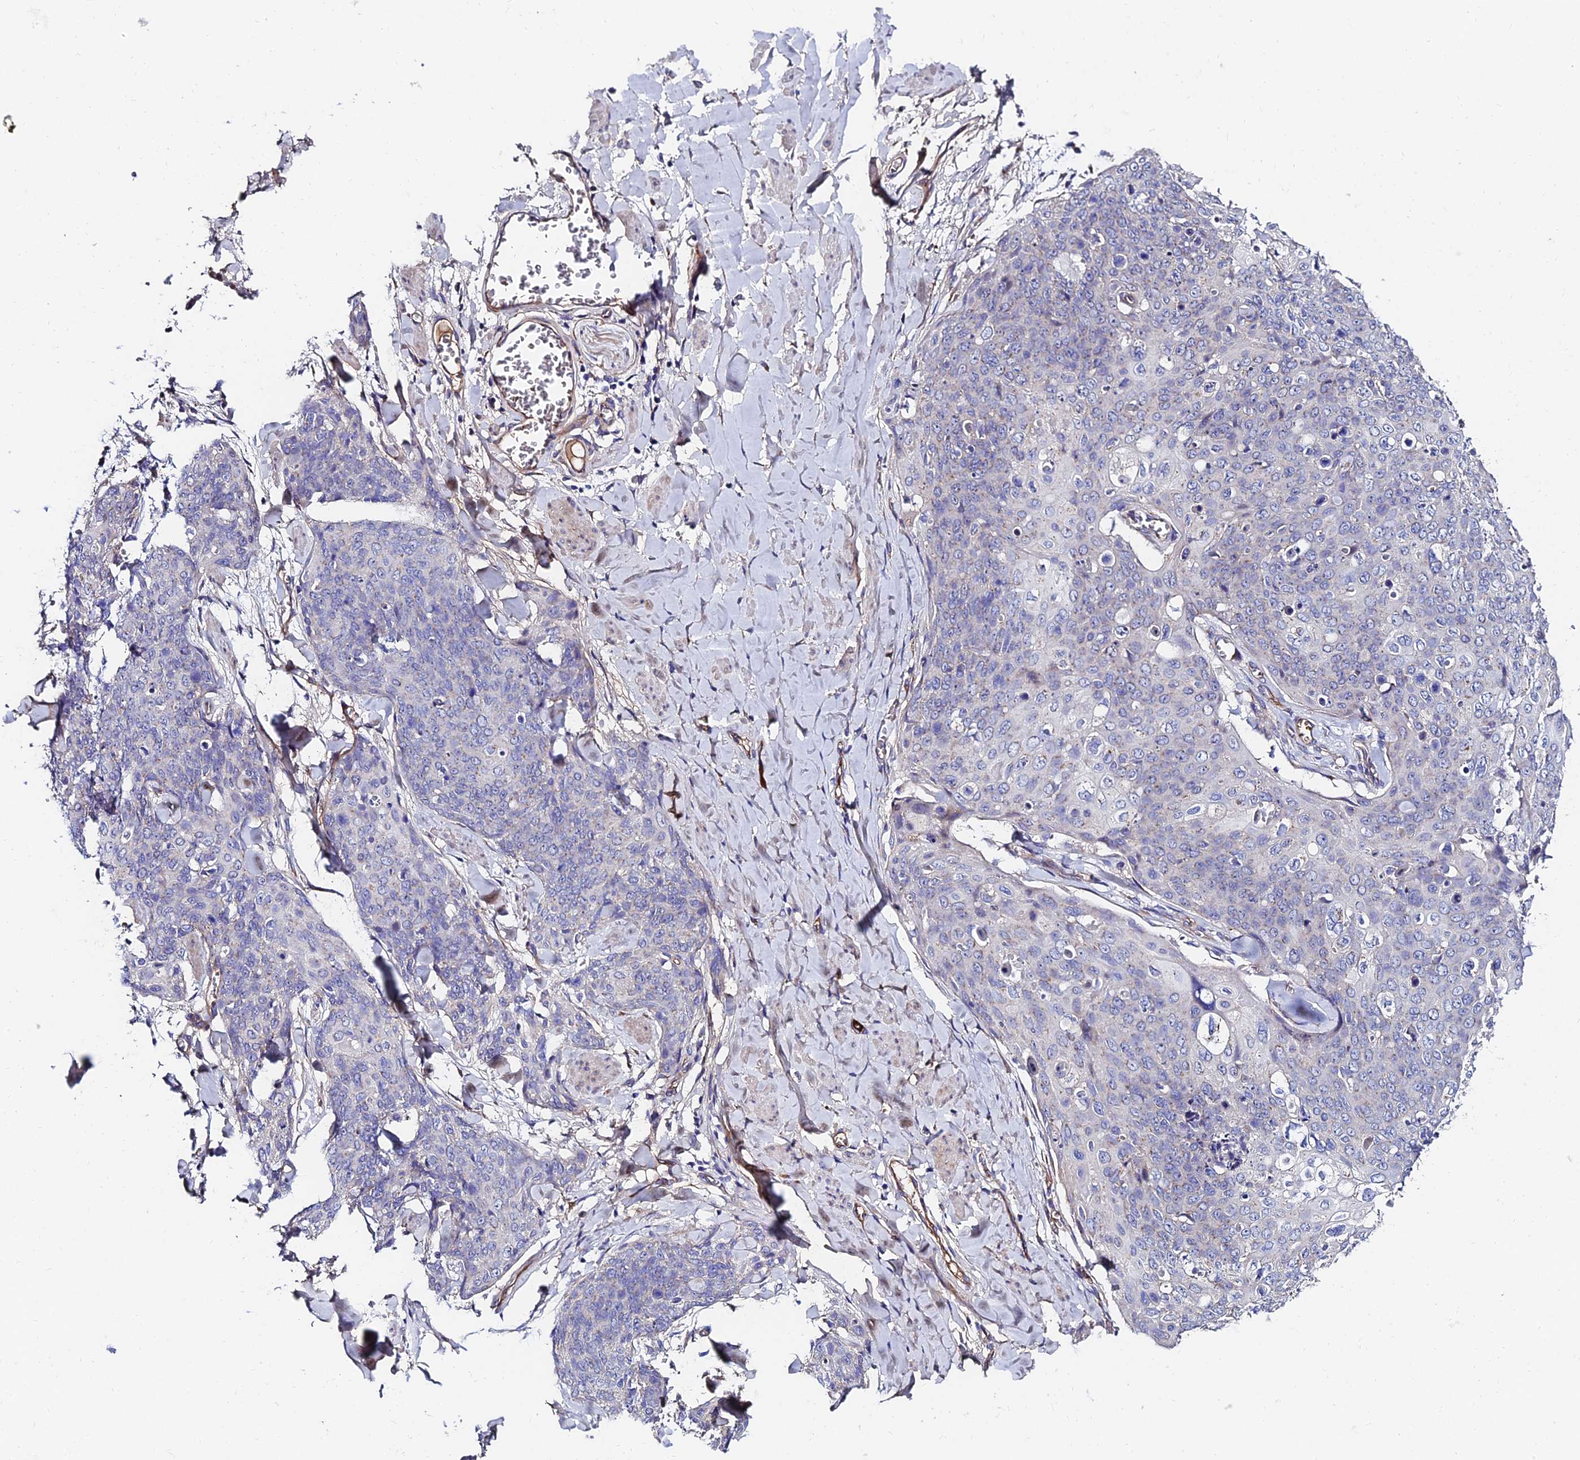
{"staining": {"intensity": "negative", "quantity": "none", "location": "none"}, "tissue": "skin cancer", "cell_type": "Tumor cells", "image_type": "cancer", "snomed": [{"axis": "morphology", "description": "Squamous cell carcinoma, NOS"}, {"axis": "topography", "description": "Skin"}, {"axis": "topography", "description": "Vulva"}], "caption": "This is an immunohistochemistry (IHC) micrograph of human squamous cell carcinoma (skin). There is no positivity in tumor cells.", "gene": "ADGRF3", "patient": {"sex": "female", "age": 85}}